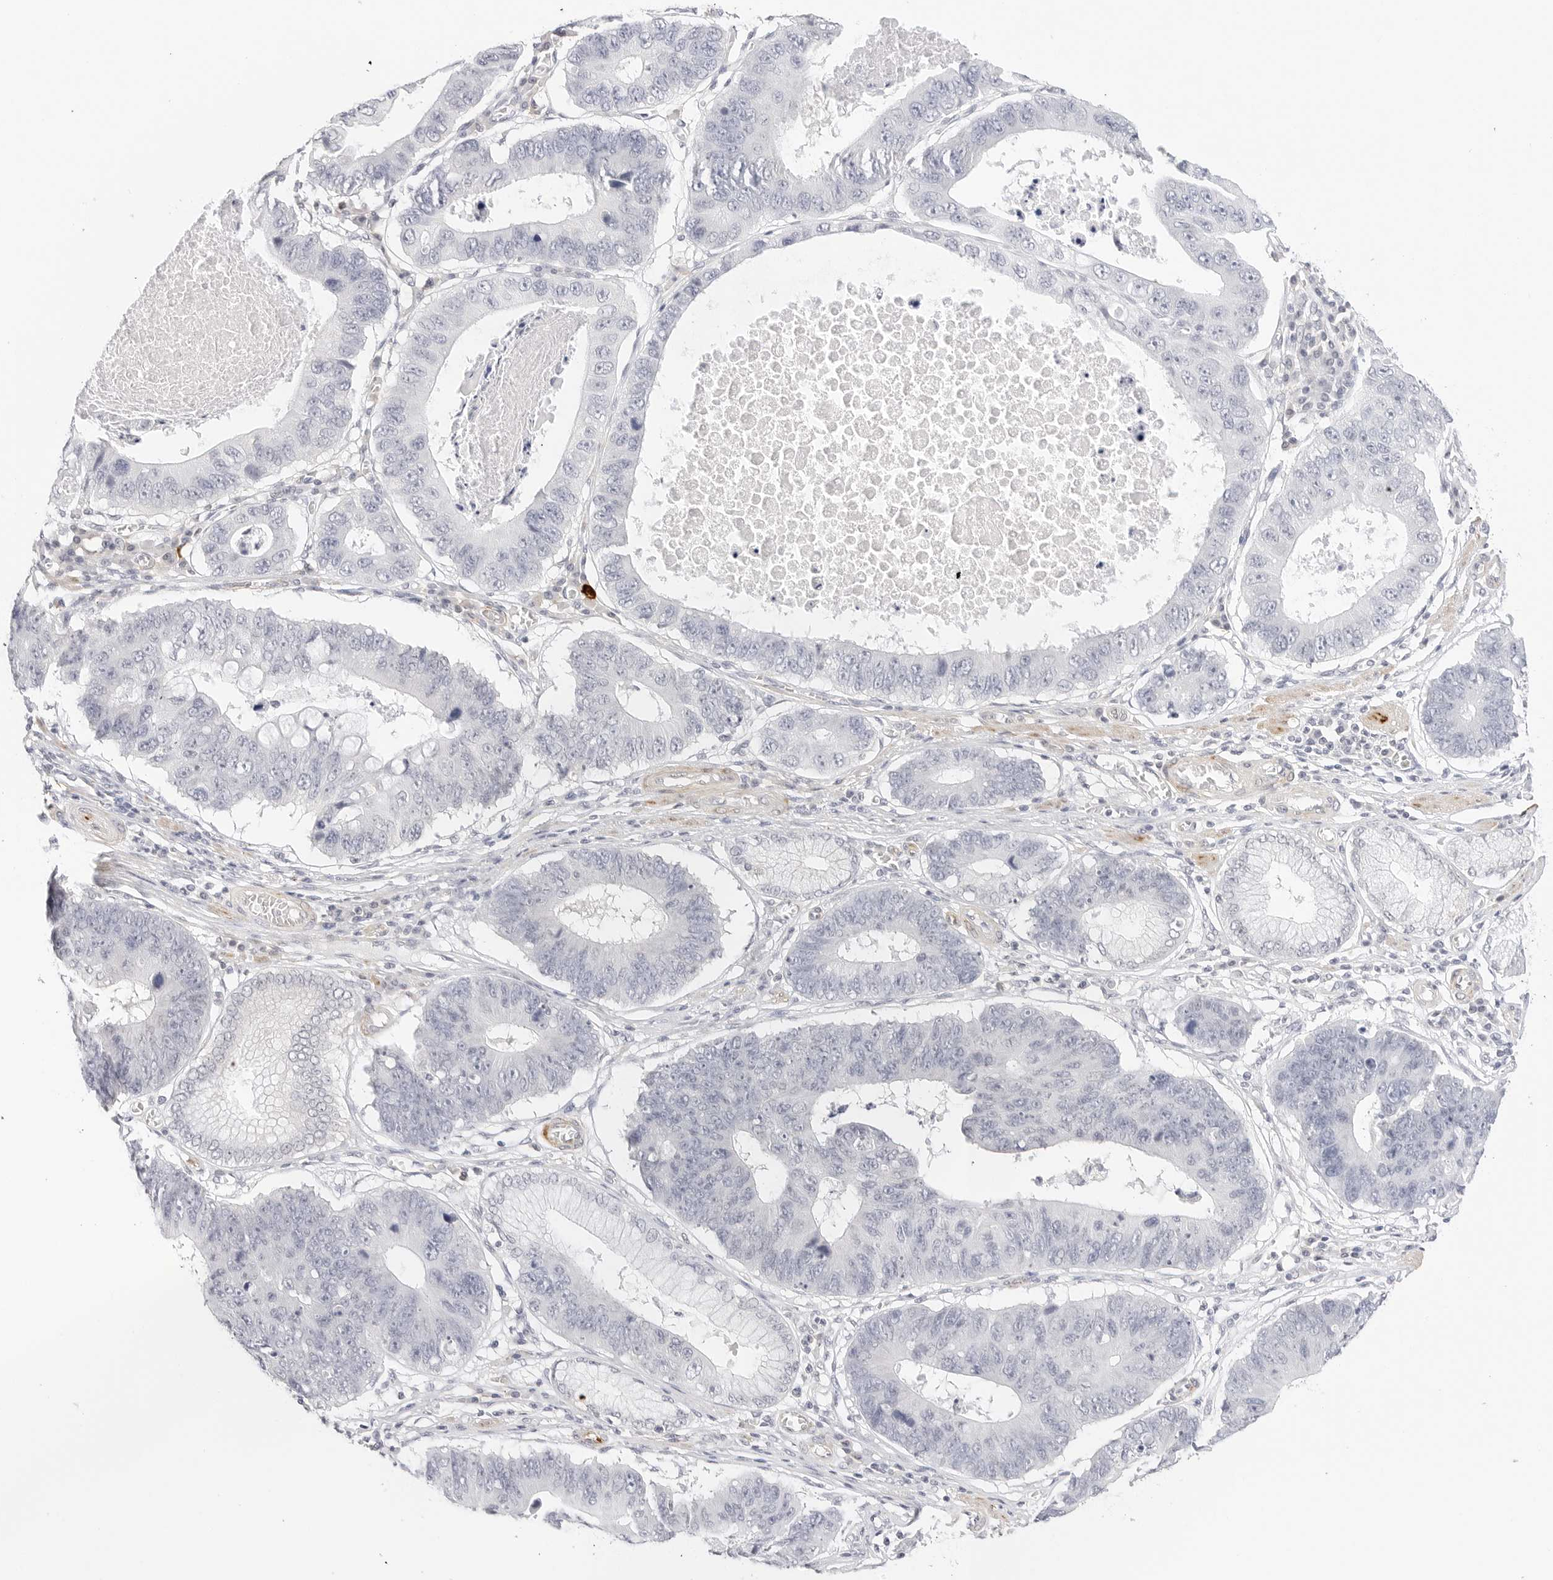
{"staining": {"intensity": "negative", "quantity": "none", "location": "none"}, "tissue": "stomach cancer", "cell_type": "Tumor cells", "image_type": "cancer", "snomed": [{"axis": "morphology", "description": "Adenocarcinoma, NOS"}, {"axis": "topography", "description": "Stomach"}], "caption": "The photomicrograph demonstrates no staining of tumor cells in stomach adenocarcinoma. (DAB immunohistochemistry (IHC) with hematoxylin counter stain).", "gene": "PCDH19", "patient": {"sex": "male", "age": 59}}